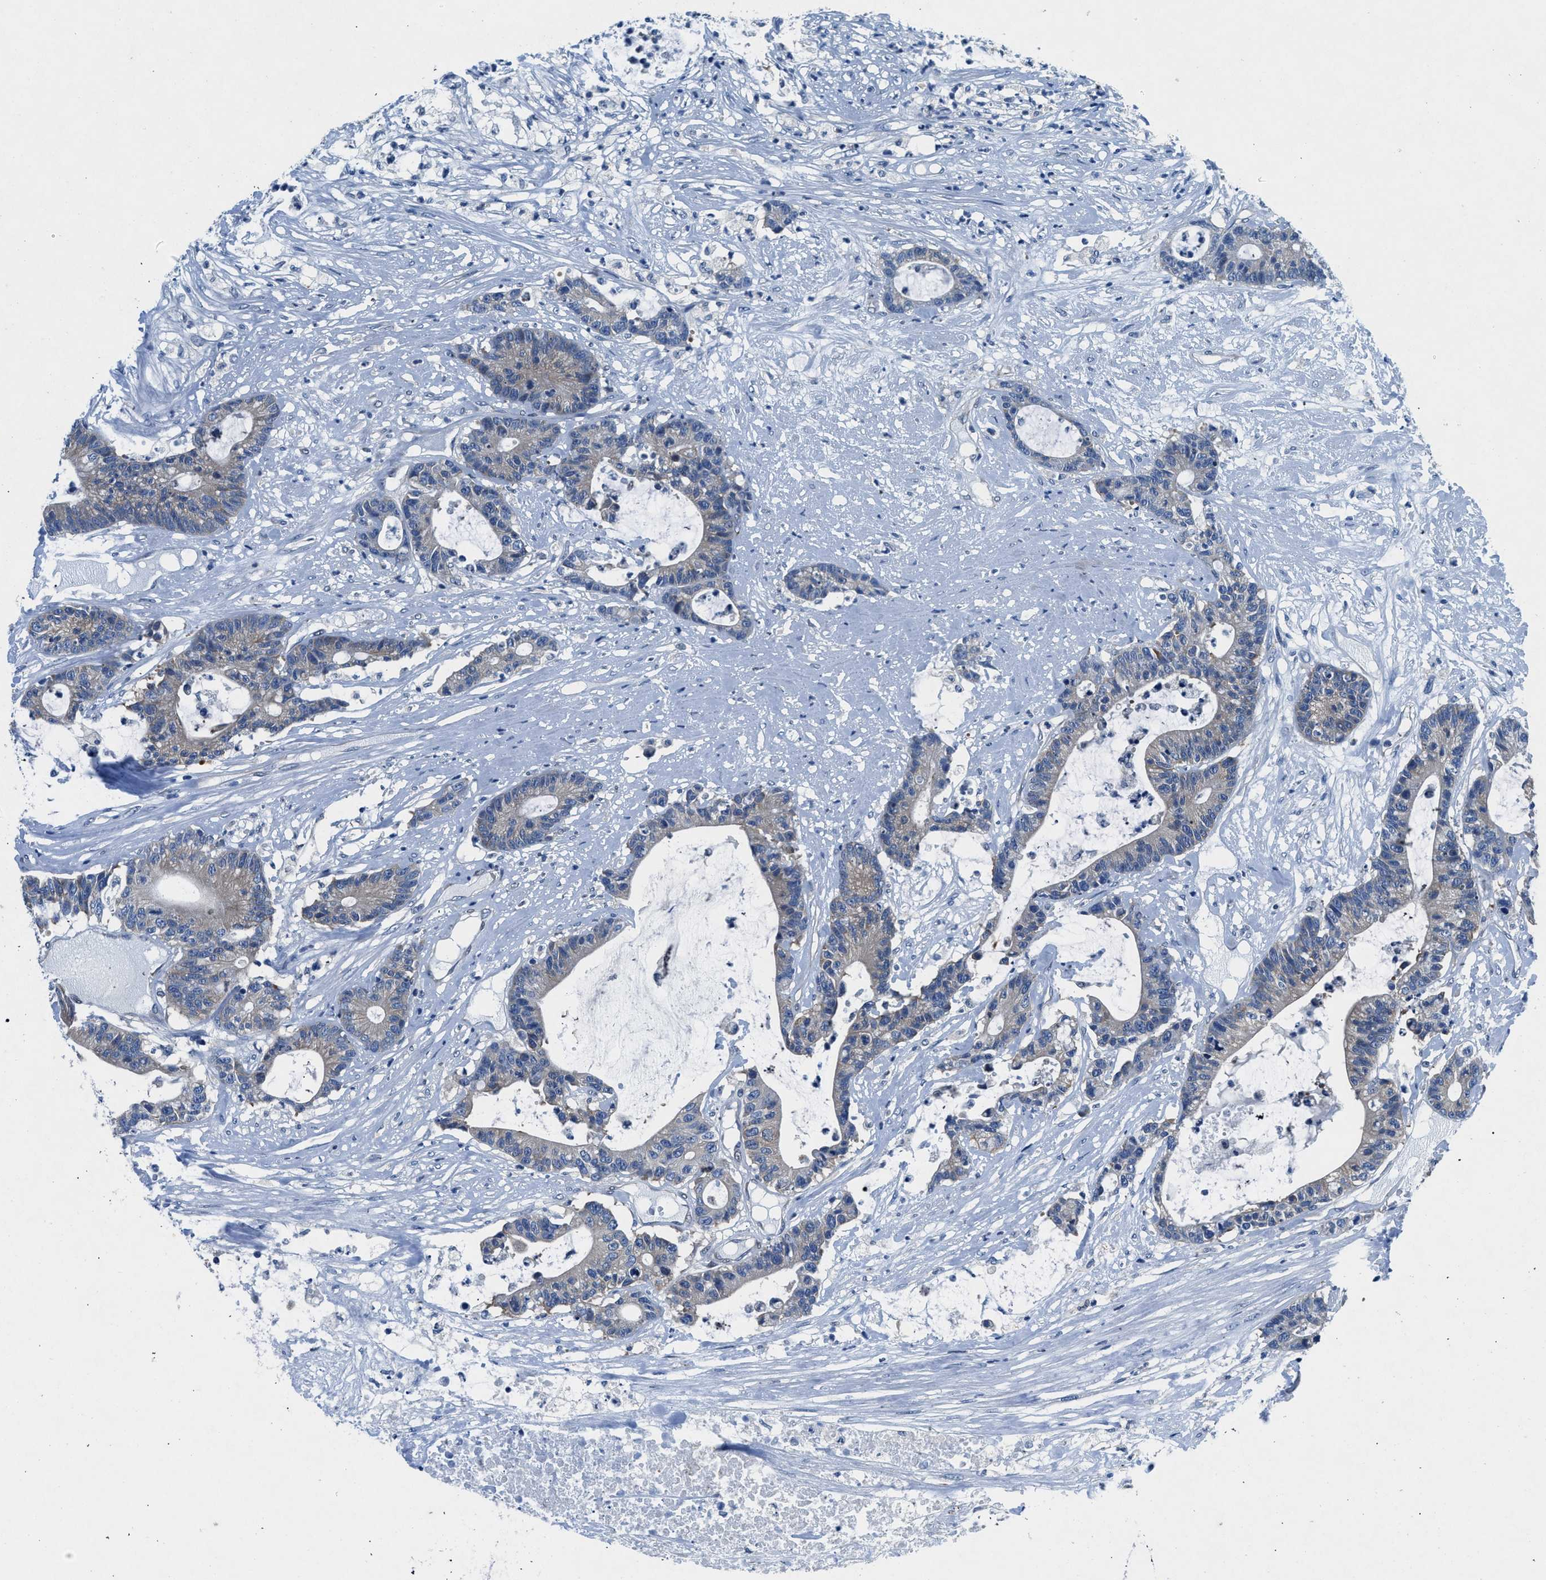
{"staining": {"intensity": "weak", "quantity": "<25%", "location": "cytoplasmic/membranous"}, "tissue": "colorectal cancer", "cell_type": "Tumor cells", "image_type": "cancer", "snomed": [{"axis": "morphology", "description": "Adenocarcinoma, NOS"}, {"axis": "topography", "description": "Colon"}], "caption": "Immunohistochemistry histopathology image of neoplastic tissue: human colorectal cancer (adenocarcinoma) stained with DAB (3,3'-diaminobenzidine) exhibits no significant protein staining in tumor cells.", "gene": "COPS2", "patient": {"sex": "female", "age": 84}}